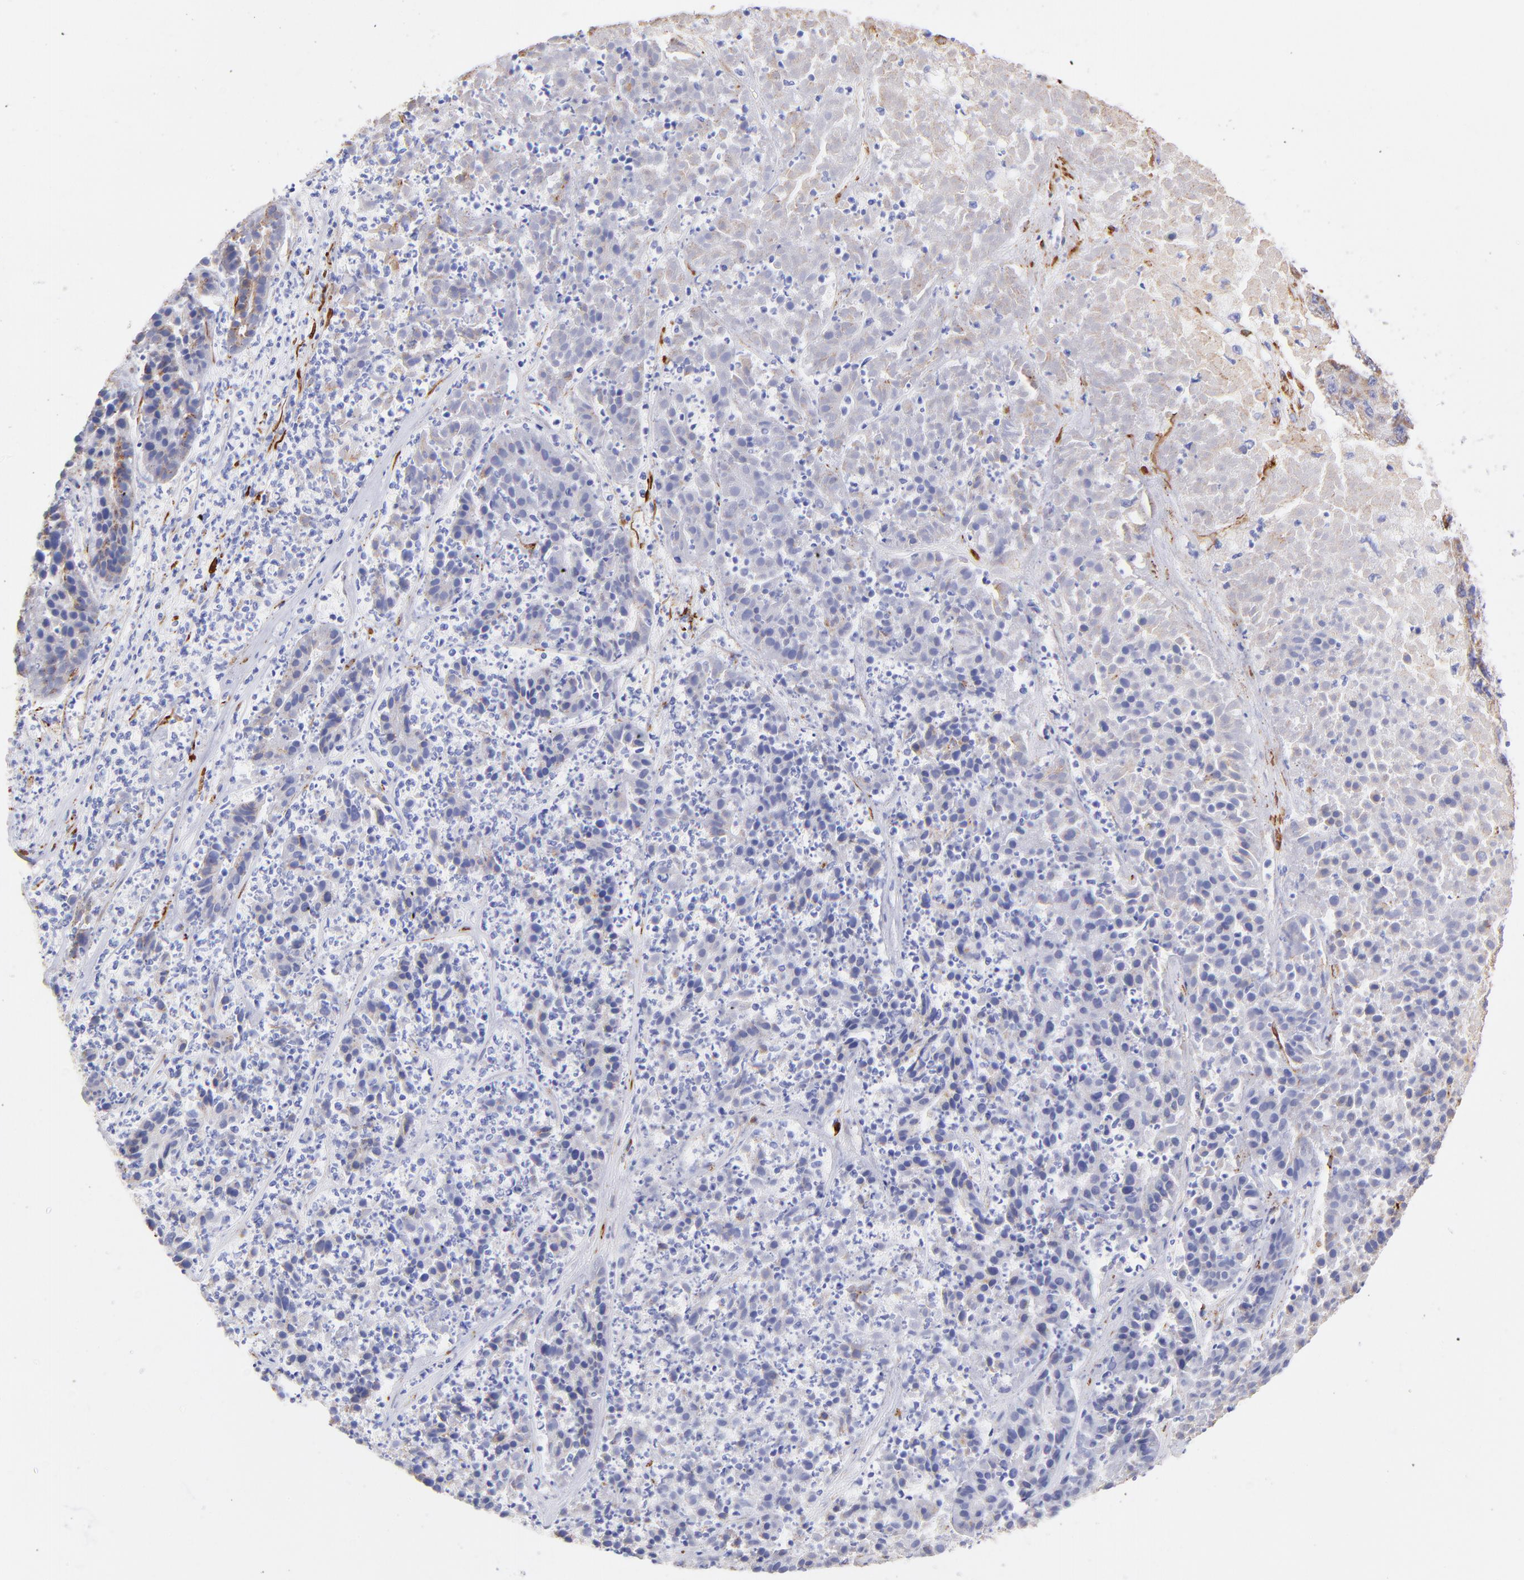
{"staining": {"intensity": "weak", "quantity": "<25%", "location": "cytoplasmic/membranous"}, "tissue": "pancreatic cancer", "cell_type": "Tumor cells", "image_type": "cancer", "snomed": [{"axis": "morphology", "description": "Adenocarcinoma, NOS"}, {"axis": "topography", "description": "Pancreas"}], "caption": "The micrograph exhibits no staining of tumor cells in adenocarcinoma (pancreatic). Nuclei are stained in blue.", "gene": "SPARC", "patient": {"sex": "male", "age": 50}}